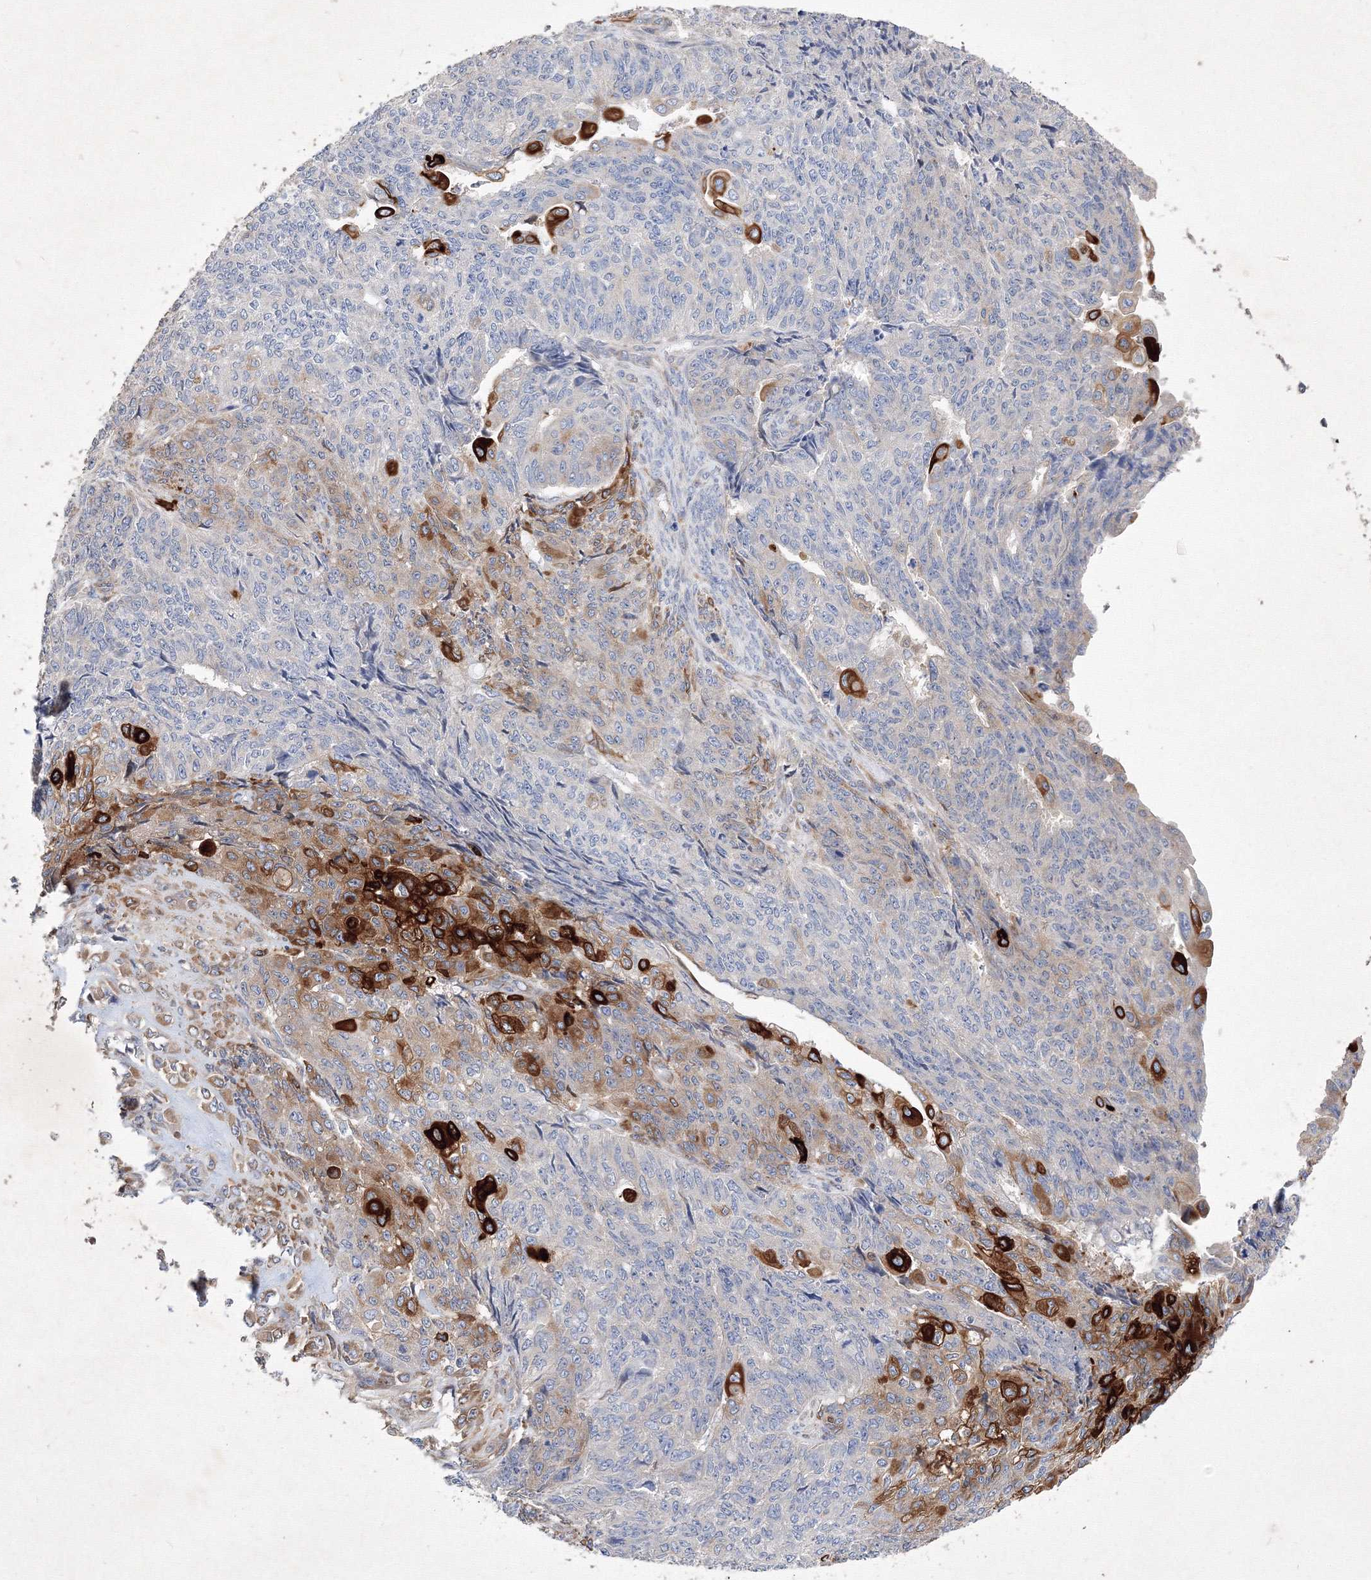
{"staining": {"intensity": "strong", "quantity": "<25%", "location": "cytoplasmic/membranous"}, "tissue": "endometrial cancer", "cell_type": "Tumor cells", "image_type": "cancer", "snomed": [{"axis": "morphology", "description": "Adenocarcinoma, NOS"}, {"axis": "topography", "description": "Endometrium"}], "caption": "This is a micrograph of IHC staining of endometrial cancer (adenocarcinoma), which shows strong positivity in the cytoplasmic/membranous of tumor cells.", "gene": "SNX18", "patient": {"sex": "female", "age": 32}}